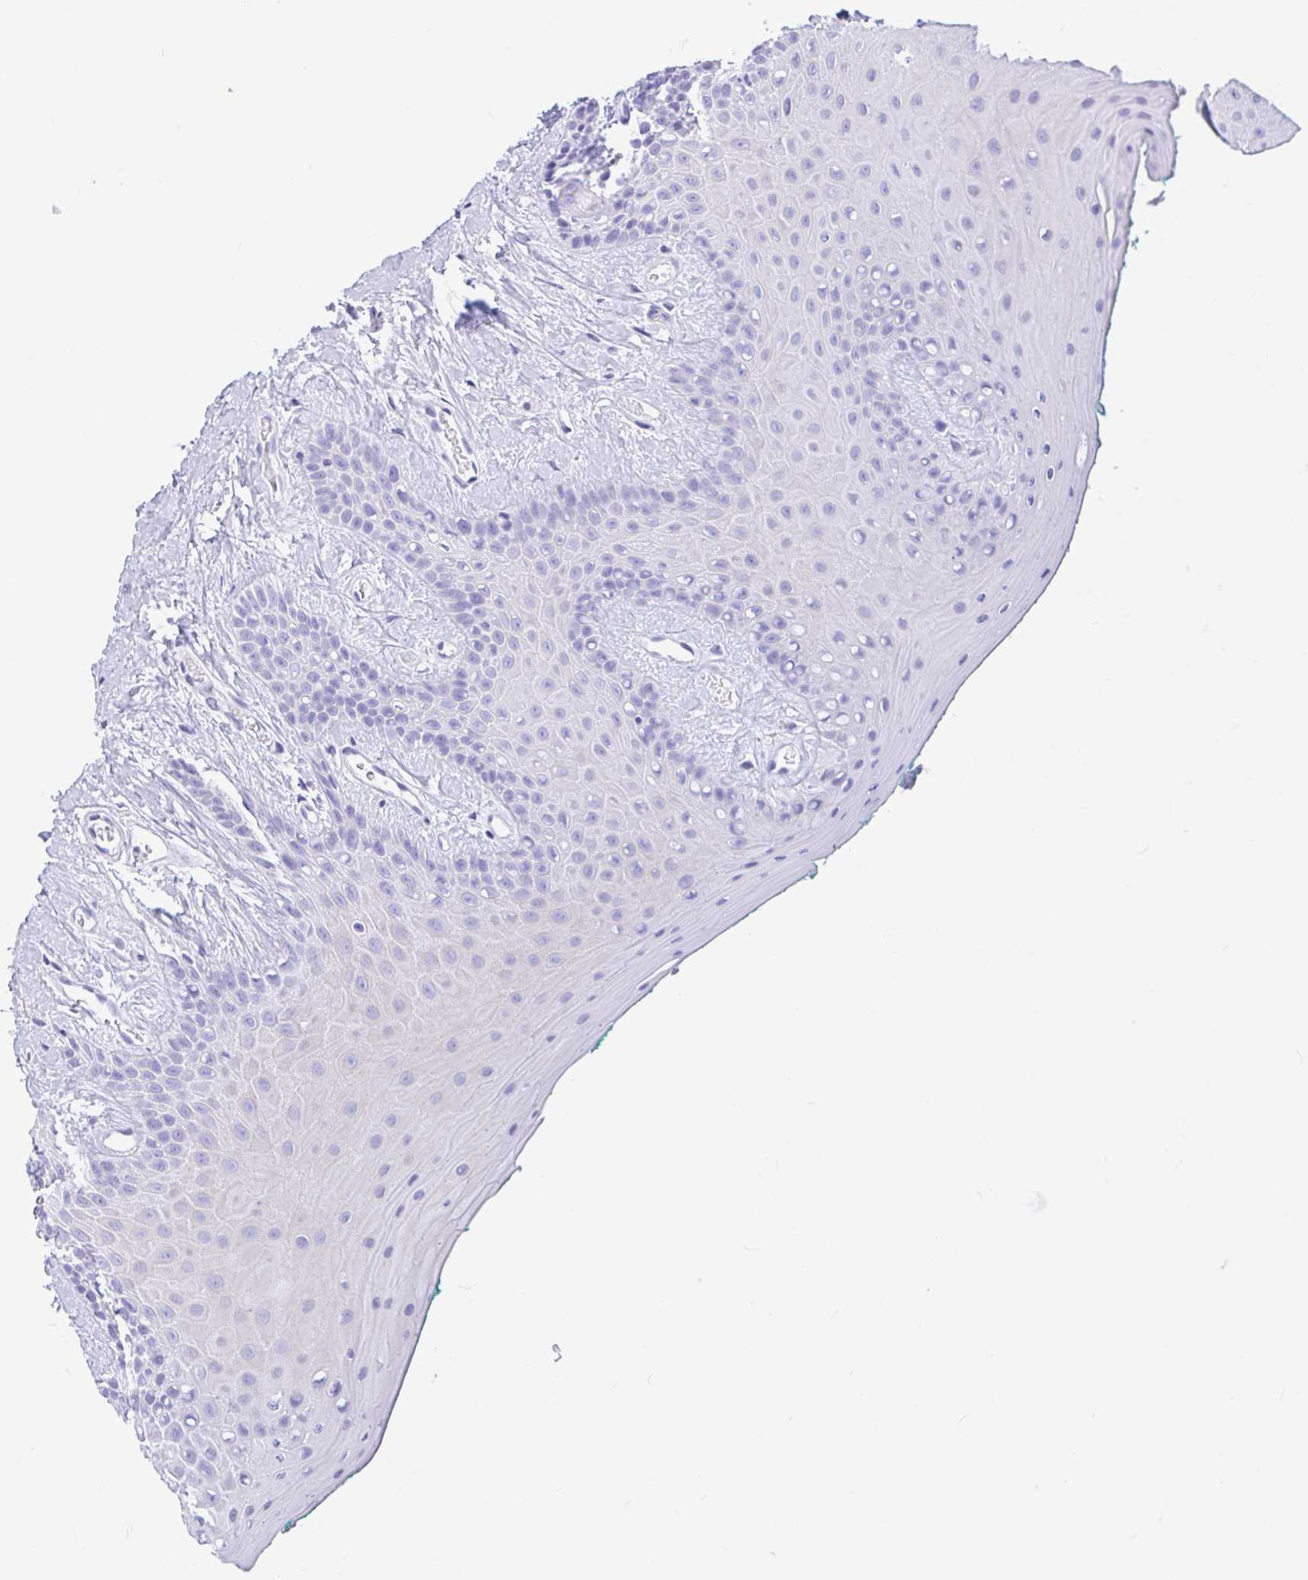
{"staining": {"intensity": "negative", "quantity": "none", "location": "none"}, "tissue": "oral mucosa", "cell_type": "Squamous epithelial cells", "image_type": "normal", "snomed": [{"axis": "morphology", "description": "Normal tissue, NOS"}, {"axis": "topography", "description": "Oral tissue"}, {"axis": "topography", "description": "Tounge, NOS"}], "caption": "An IHC photomicrograph of unremarkable oral mucosa is shown. There is no staining in squamous epithelial cells of oral mucosa. (DAB IHC visualized using brightfield microscopy, high magnification).", "gene": "IAPP", "patient": {"sex": "female", "age": 62}}